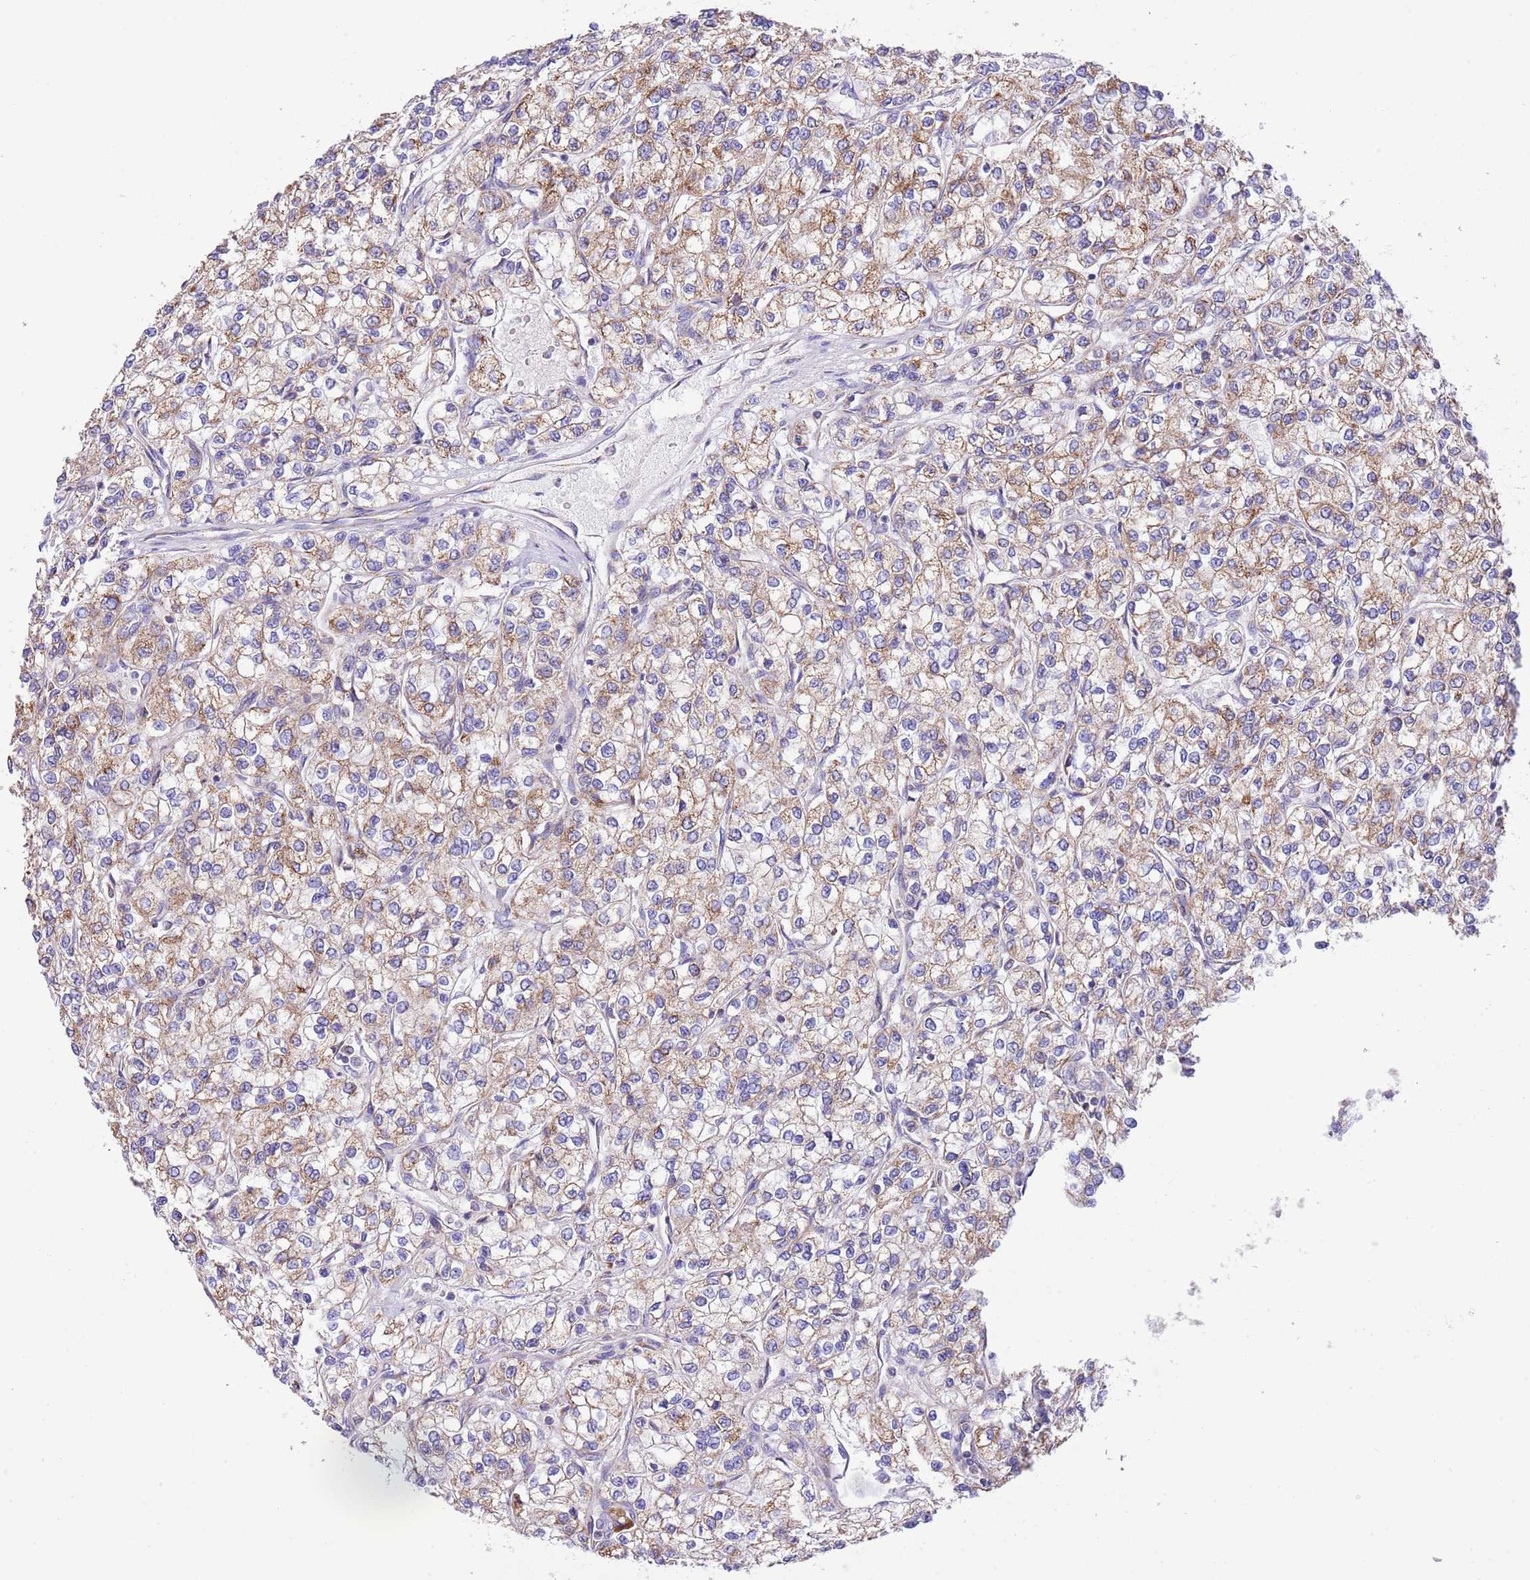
{"staining": {"intensity": "moderate", "quantity": ">75%", "location": "cytoplasmic/membranous"}, "tissue": "renal cancer", "cell_type": "Tumor cells", "image_type": "cancer", "snomed": [{"axis": "morphology", "description": "Adenocarcinoma, NOS"}, {"axis": "topography", "description": "Kidney"}], "caption": "Renal adenocarcinoma stained with a protein marker exhibits moderate staining in tumor cells.", "gene": "SS18L2", "patient": {"sex": "male", "age": 80}}